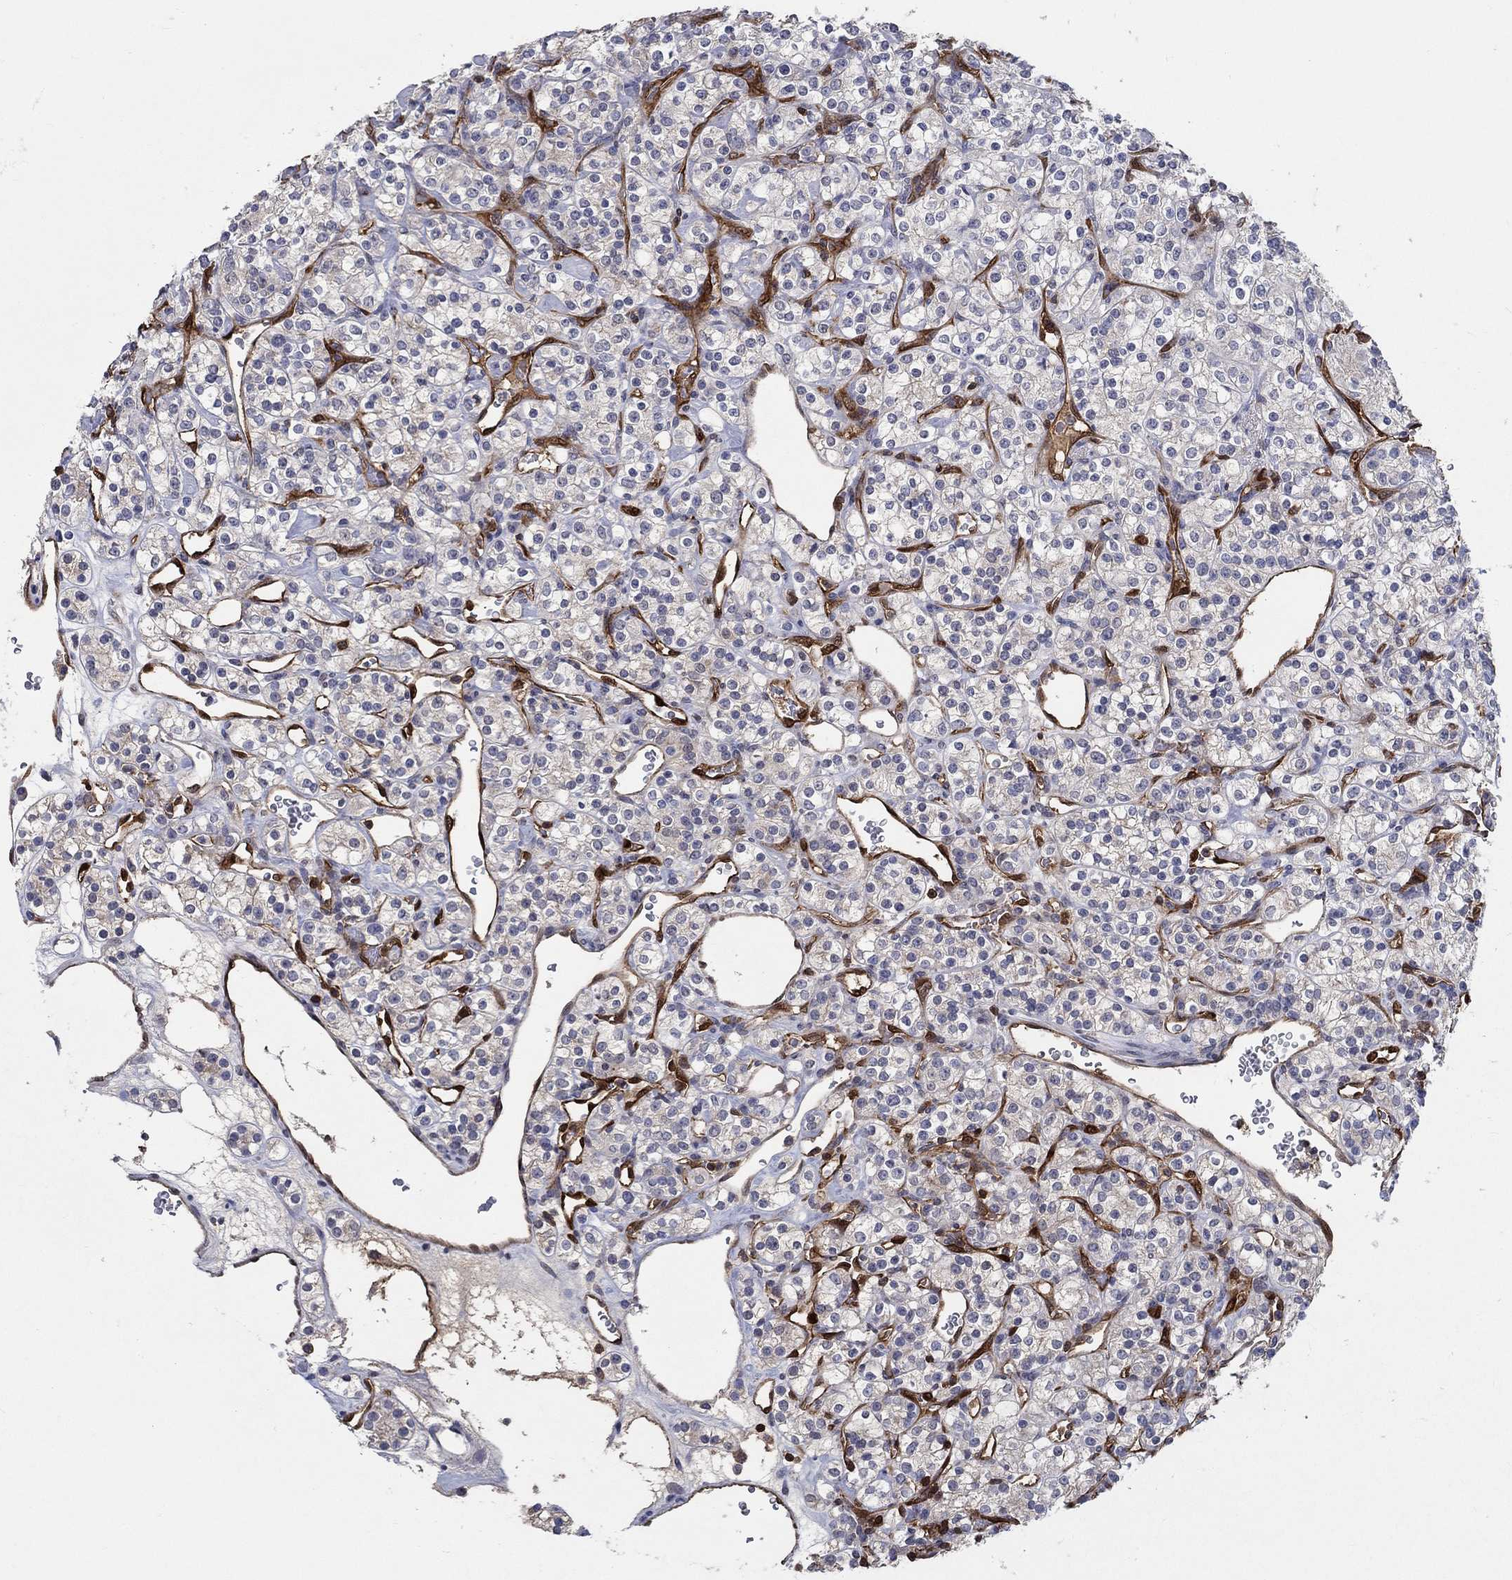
{"staining": {"intensity": "negative", "quantity": "none", "location": "none"}, "tissue": "renal cancer", "cell_type": "Tumor cells", "image_type": "cancer", "snomed": [{"axis": "morphology", "description": "Adenocarcinoma, NOS"}, {"axis": "topography", "description": "Kidney"}], "caption": "The micrograph reveals no staining of tumor cells in renal cancer (adenocarcinoma).", "gene": "AGFG2", "patient": {"sex": "male", "age": 77}}